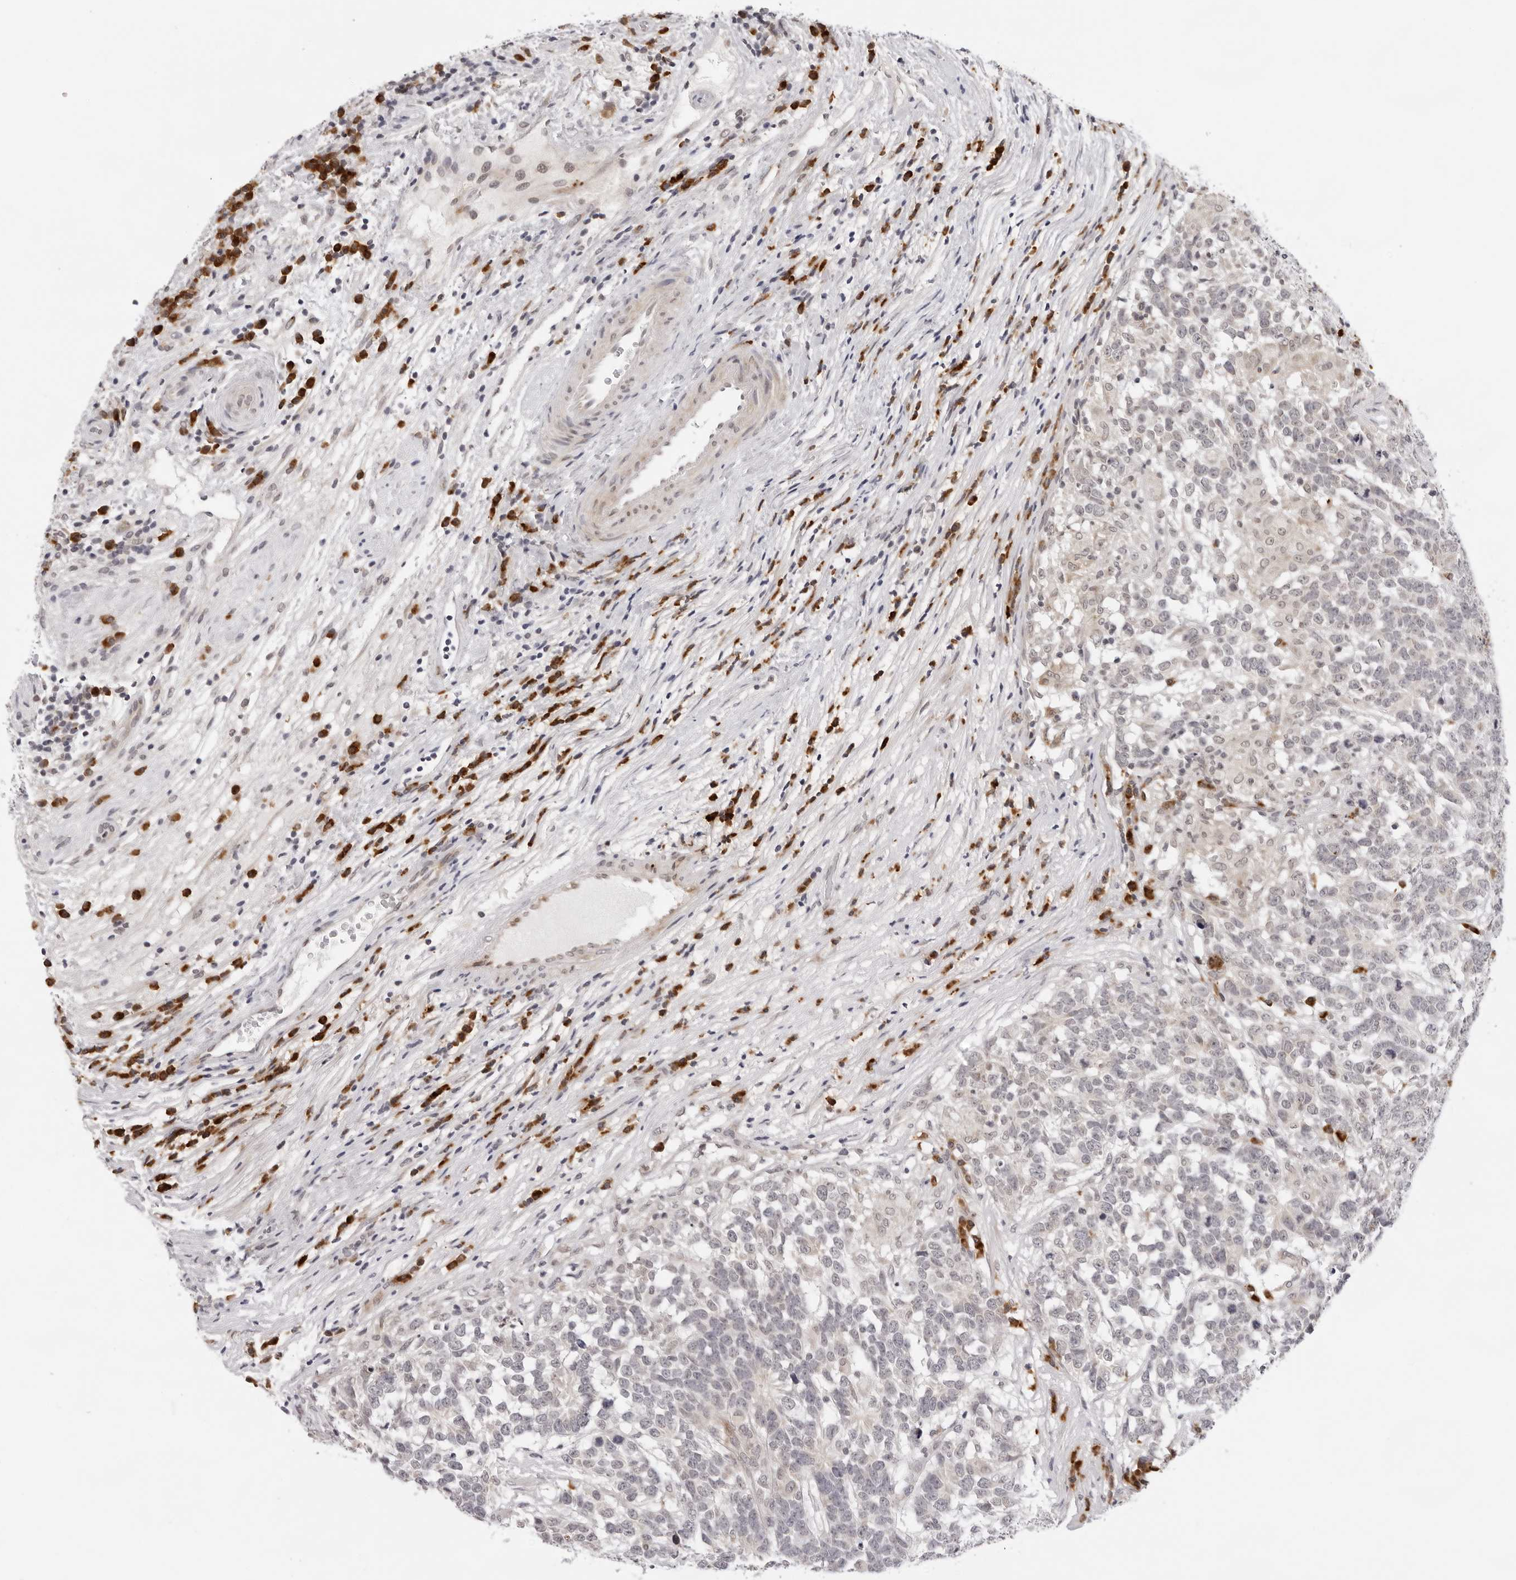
{"staining": {"intensity": "negative", "quantity": "none", "location": "none"}, "tissue": "testis cancer", "cell_type": "Tumor cells", "image_type": "cancer", "snomed": [{"axis": "morphology", "description": "Carcinoma, Embryonal, NOS"}, {"axis": "topography", "description": "Testis"}], "caption": "A high-resolution histopathology image shows IHC staining of testis cancer, which reveals no significant staining in tumor cells.", "gene": "IL17RA", "patient": {"sex": "male", "age": 26}}